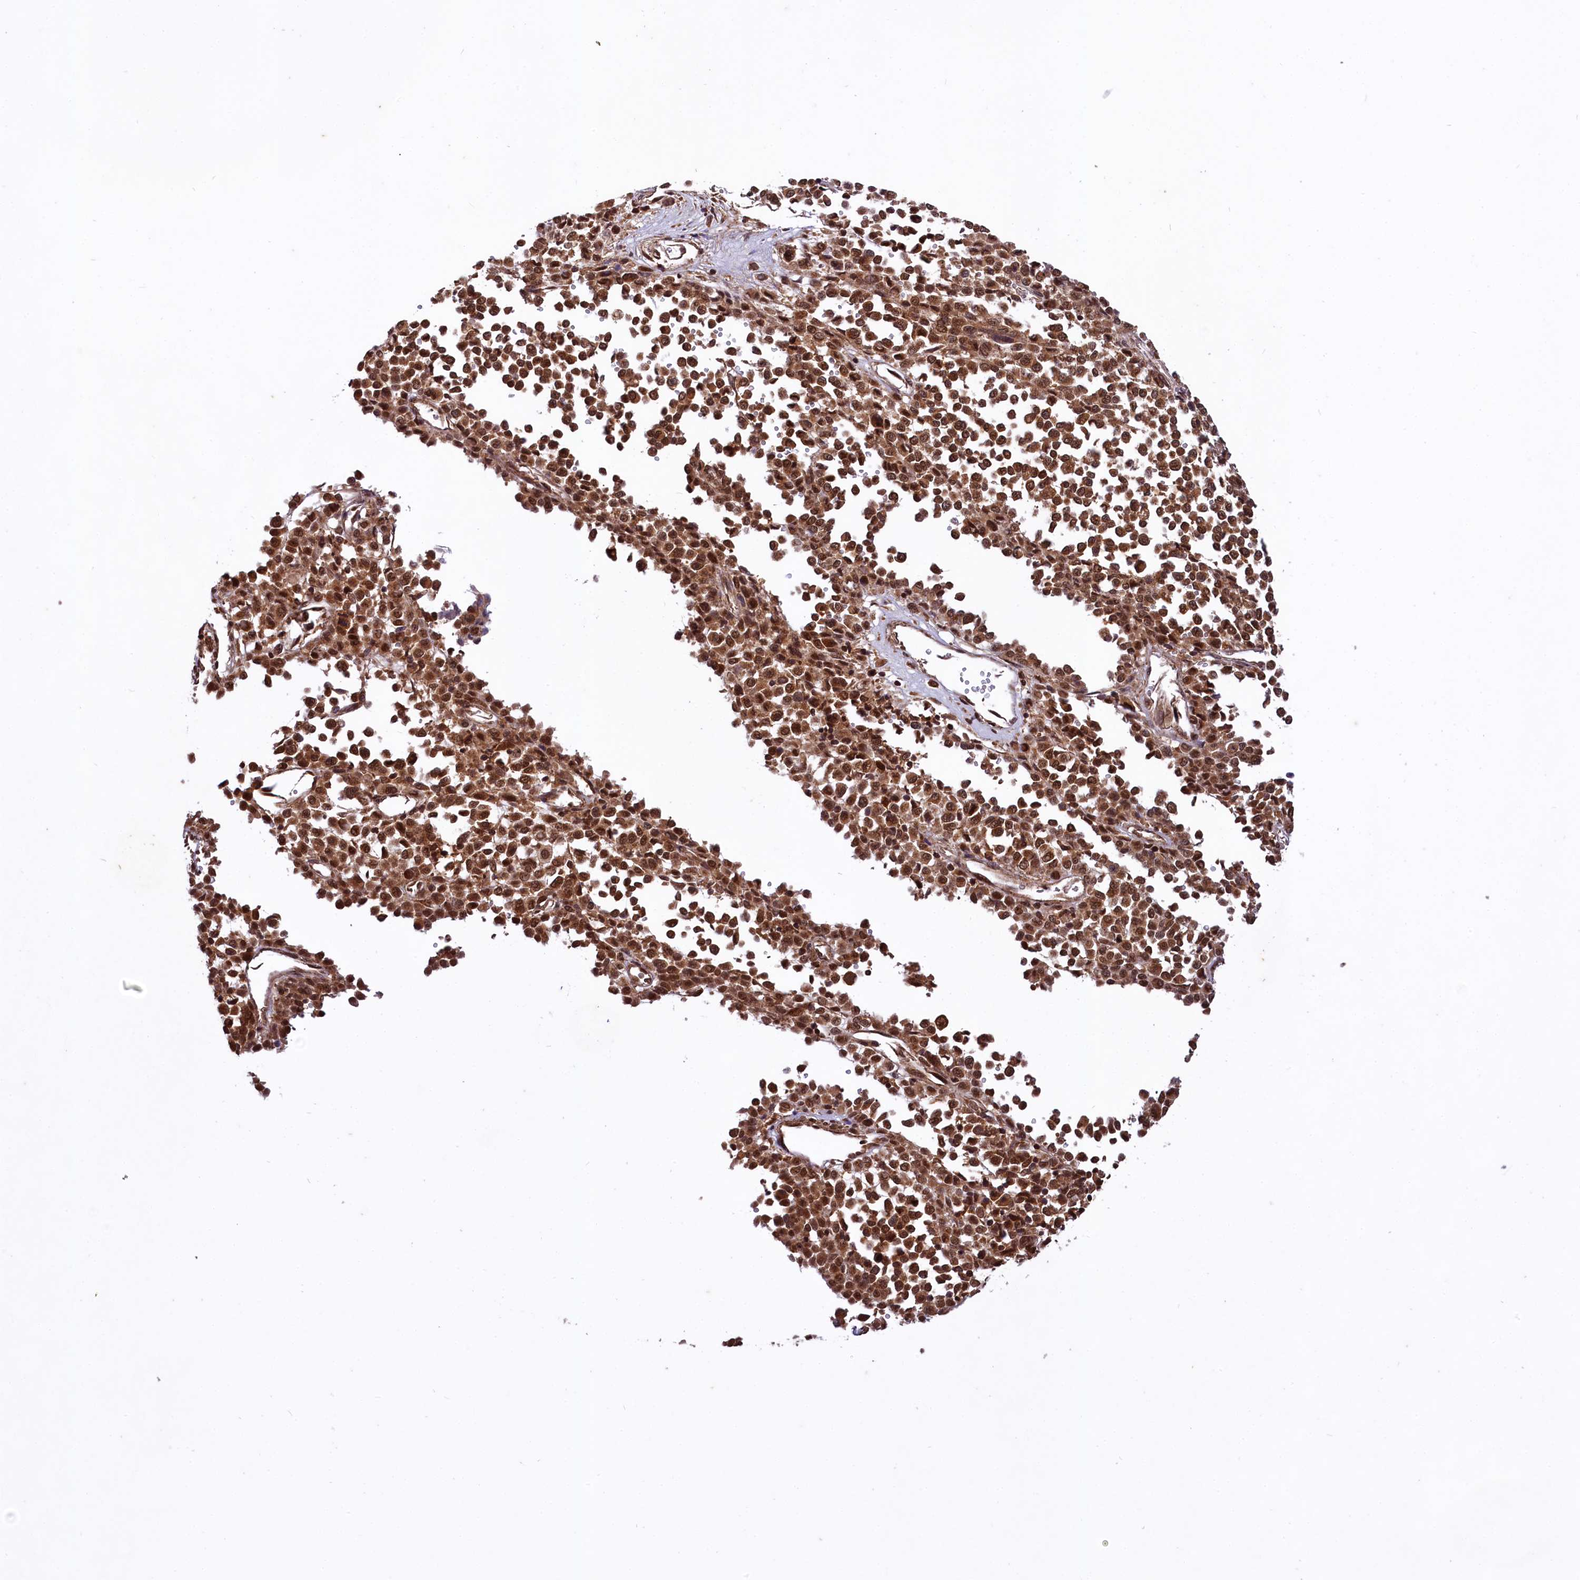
{"staining": {"intensity": "strong", "quantity": ">75%", "location": "cytoplasmic/membranous,nuclear"}, "tissue": "melanoma", "cell_type": "Tumor cells", "image_type": "cancer", "snomed": [{"axis": "morphology", "description": "Malignant melanoma, Metastatic site"}, {"axis": "topography", "description": "Pancreas"}], "caption": "Immunohistochemical staining of malignant melanoma (metastatic site) demonstrates high levels of strong cytoplasmic/membranous and nuclear protein staining in about >75% of tumor cells. (Stains: DAB (3,3'-diaminobenzidine) in brown, nuclei in blue, Microscopy: brightfield microscopy at high magnification).", "gene": "UBE3A", "patient": {"sex": "female", "age": 30}}